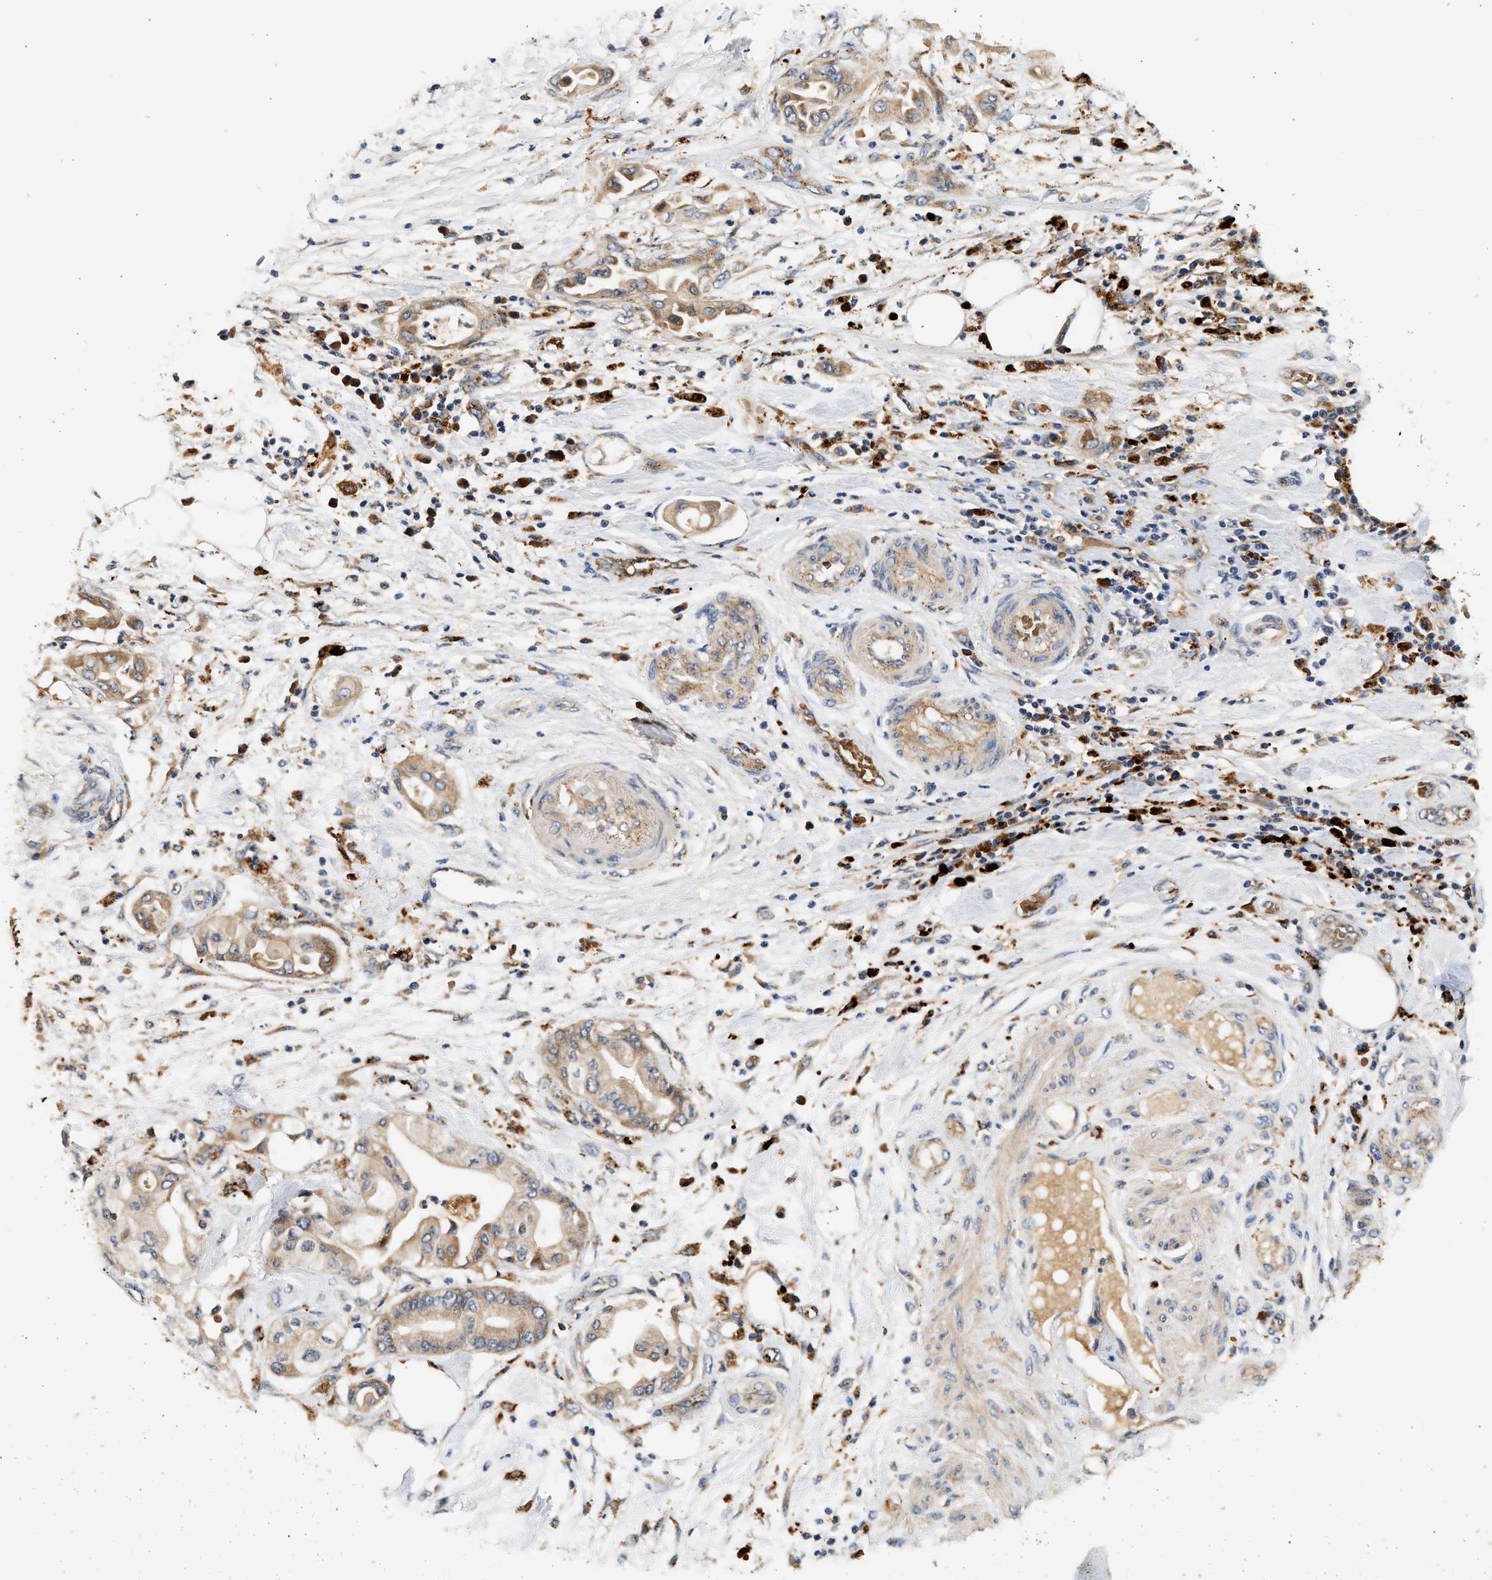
{"staining": {"intensity": "weak", "quantity": ">75%", "location": "cytoplasmic/membranous"}, "tissue": "pancreatic cancer", "cell_type": "Tumor cells", "image_type": "cancer", "snomed": [{"axis": "morphology", "description": "Adenocarcinoma, NOS"}, {"axis": "morphology", "description": "Adenocarcinoma, metastatic, NOS"}, {"axis": "topography", "description": "Lymph node"}, {"axis": "topography", "description": "Pancreas"}, {"axis": "topography", "description": "Duodenum"}], "caption": "Pancreatic cancer tissue displays weak cytoplasmic/membranous expression in approximately >75% of tumor cells, visualized by immunohistochemistry. Ihc stains the protein in brown and the nuclei are stained blue.", "gene": "PLD3", "patient": {"sex": "female", "age": 64}}